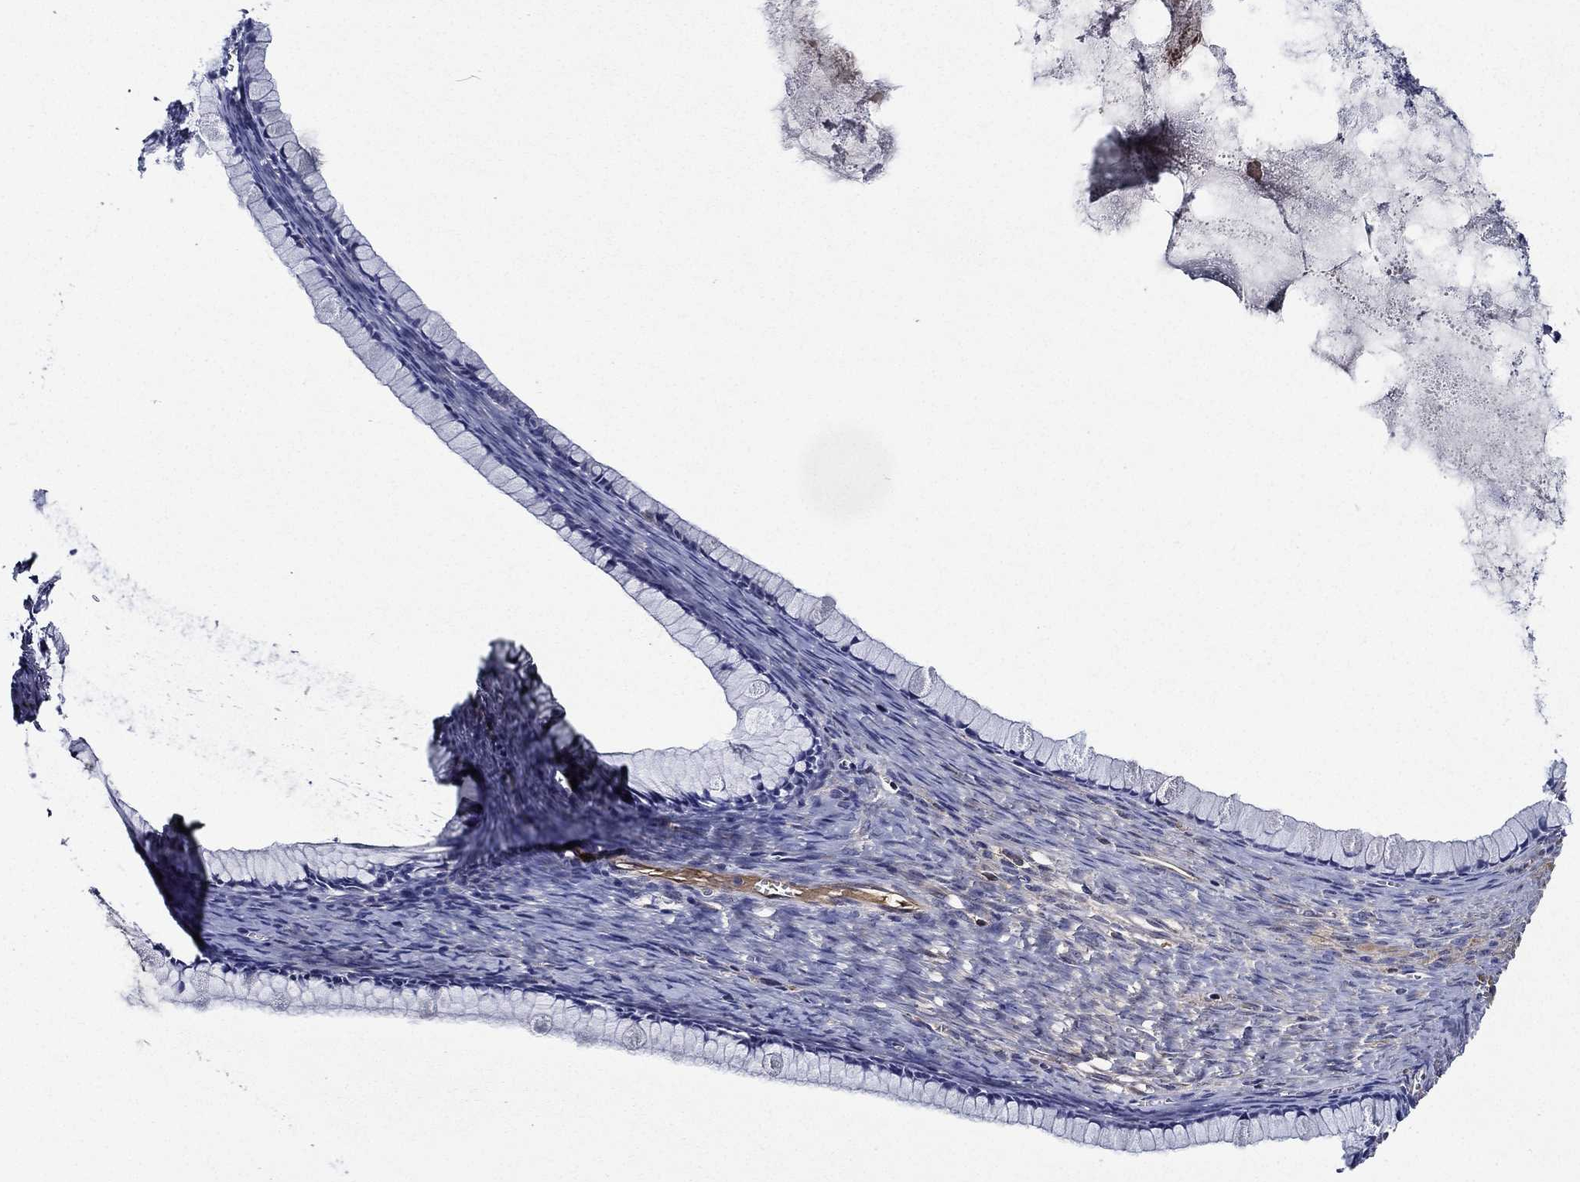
{"staining": {"intensity": "negative", "quantity": "none", "location": "none"}, "tissue": "ovarian cancer", "cell_type": "Tumor cells", "image_type": "cancer", "snomed": [{"axis": "morphology", "description": "Cystadenocarcinoma, mucinous, NOS"}, {"axis": "topography", "description": "Ovary"}], "caption": "The immunohistochemistry (IHC) micrograph has no significant expression in tumor cells of ovarian mucinous cystadenocarcinoma tissue.", "gene": "TMPRSS11D", "patient": {"sex": "female", "age": 41}}